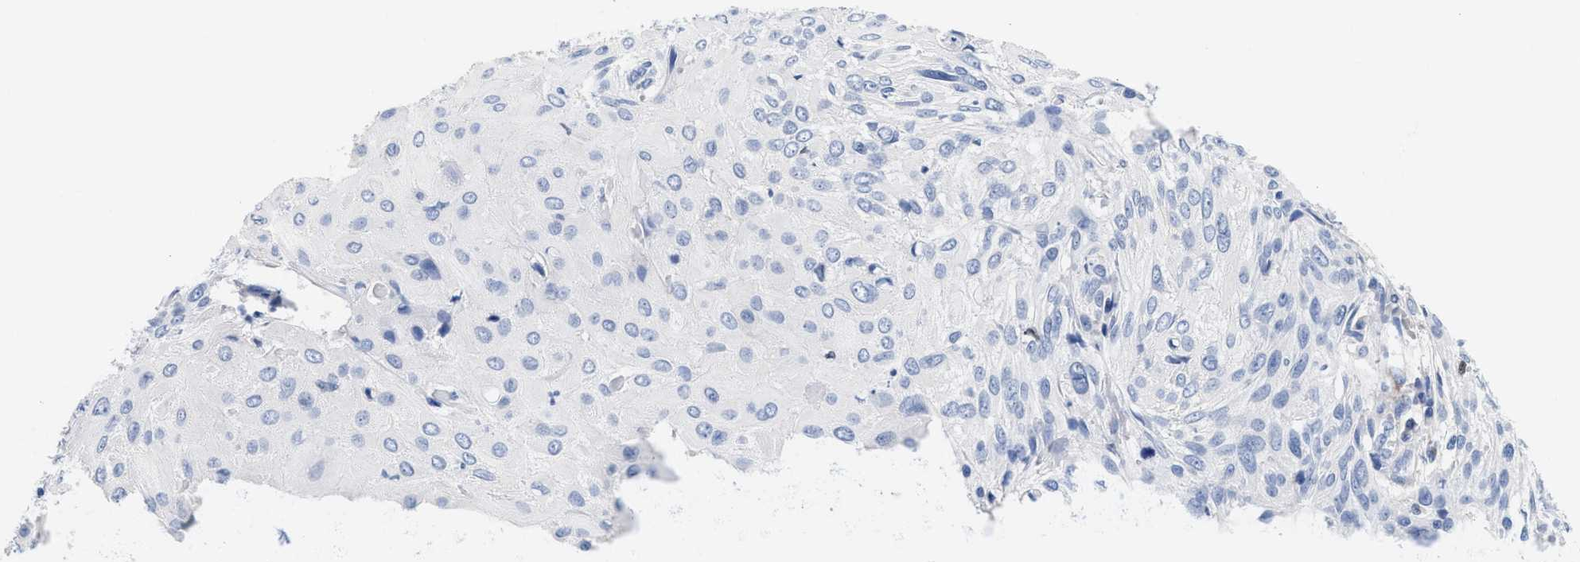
{"staining": {"intensity": "negative", "quantity": "none", "location": "none"}, "tissue": "cervical cancer", "cell_type": "Tumor cells", "image_type": "cancer", "snomed": [{"axis": "morphology", "description": "Squamous cell carcinoma, NOS"}, {"axis": "topography", "description": "Cervix"}], "caption": "The image shows no significant staining in tumor cells of cervical cancer.", "gene": "ACTL7B", "patient": {"sex": "female", "age": 51}}